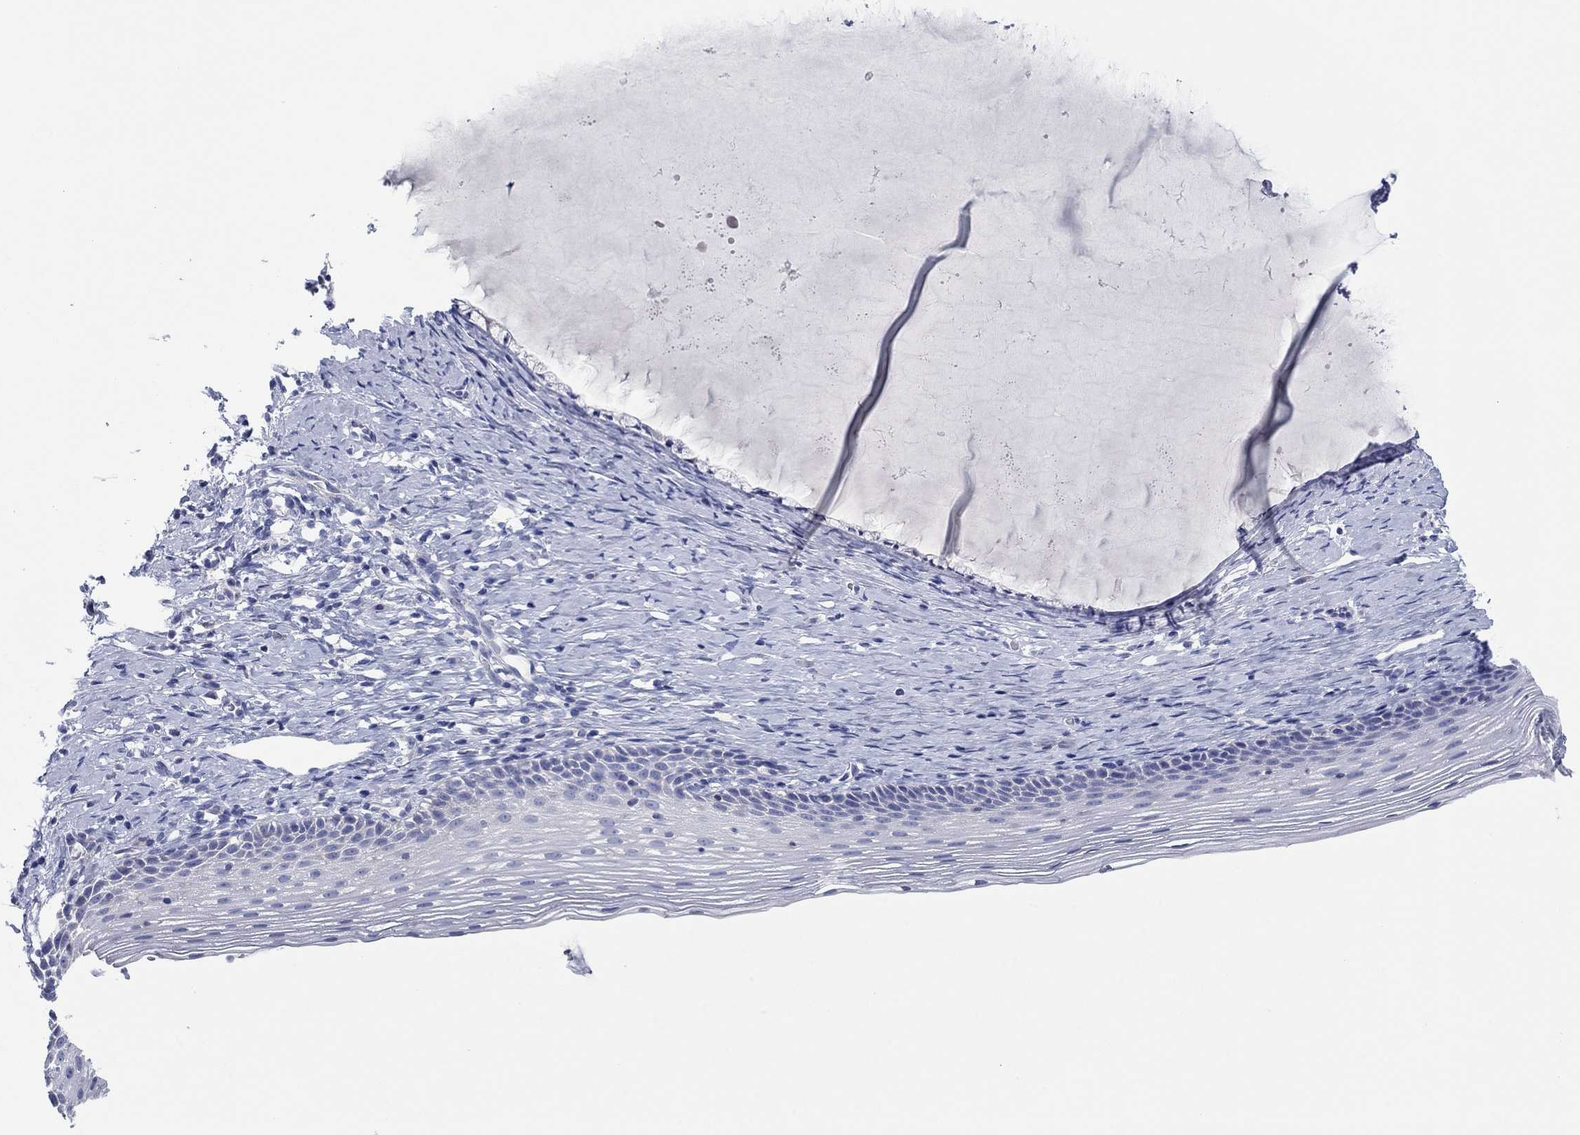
{"staining": {"intensity": "negative", "quantity": "none", "location": "none"}, "tissue": "cervix", "cell_type": "Glandular cells", "image_type": "normal", "snomed": [{"axis": "morphology", "description": "Normal tissue, NOS"}, {"axis": "topography", "description": "Cervix"}], "caption": "Immunohistochemistry (IHC) of benign human cervix reveals no expression in glandular cells.", "gene": "MGST3", "patient": {"sex": "female", "age": 39}}